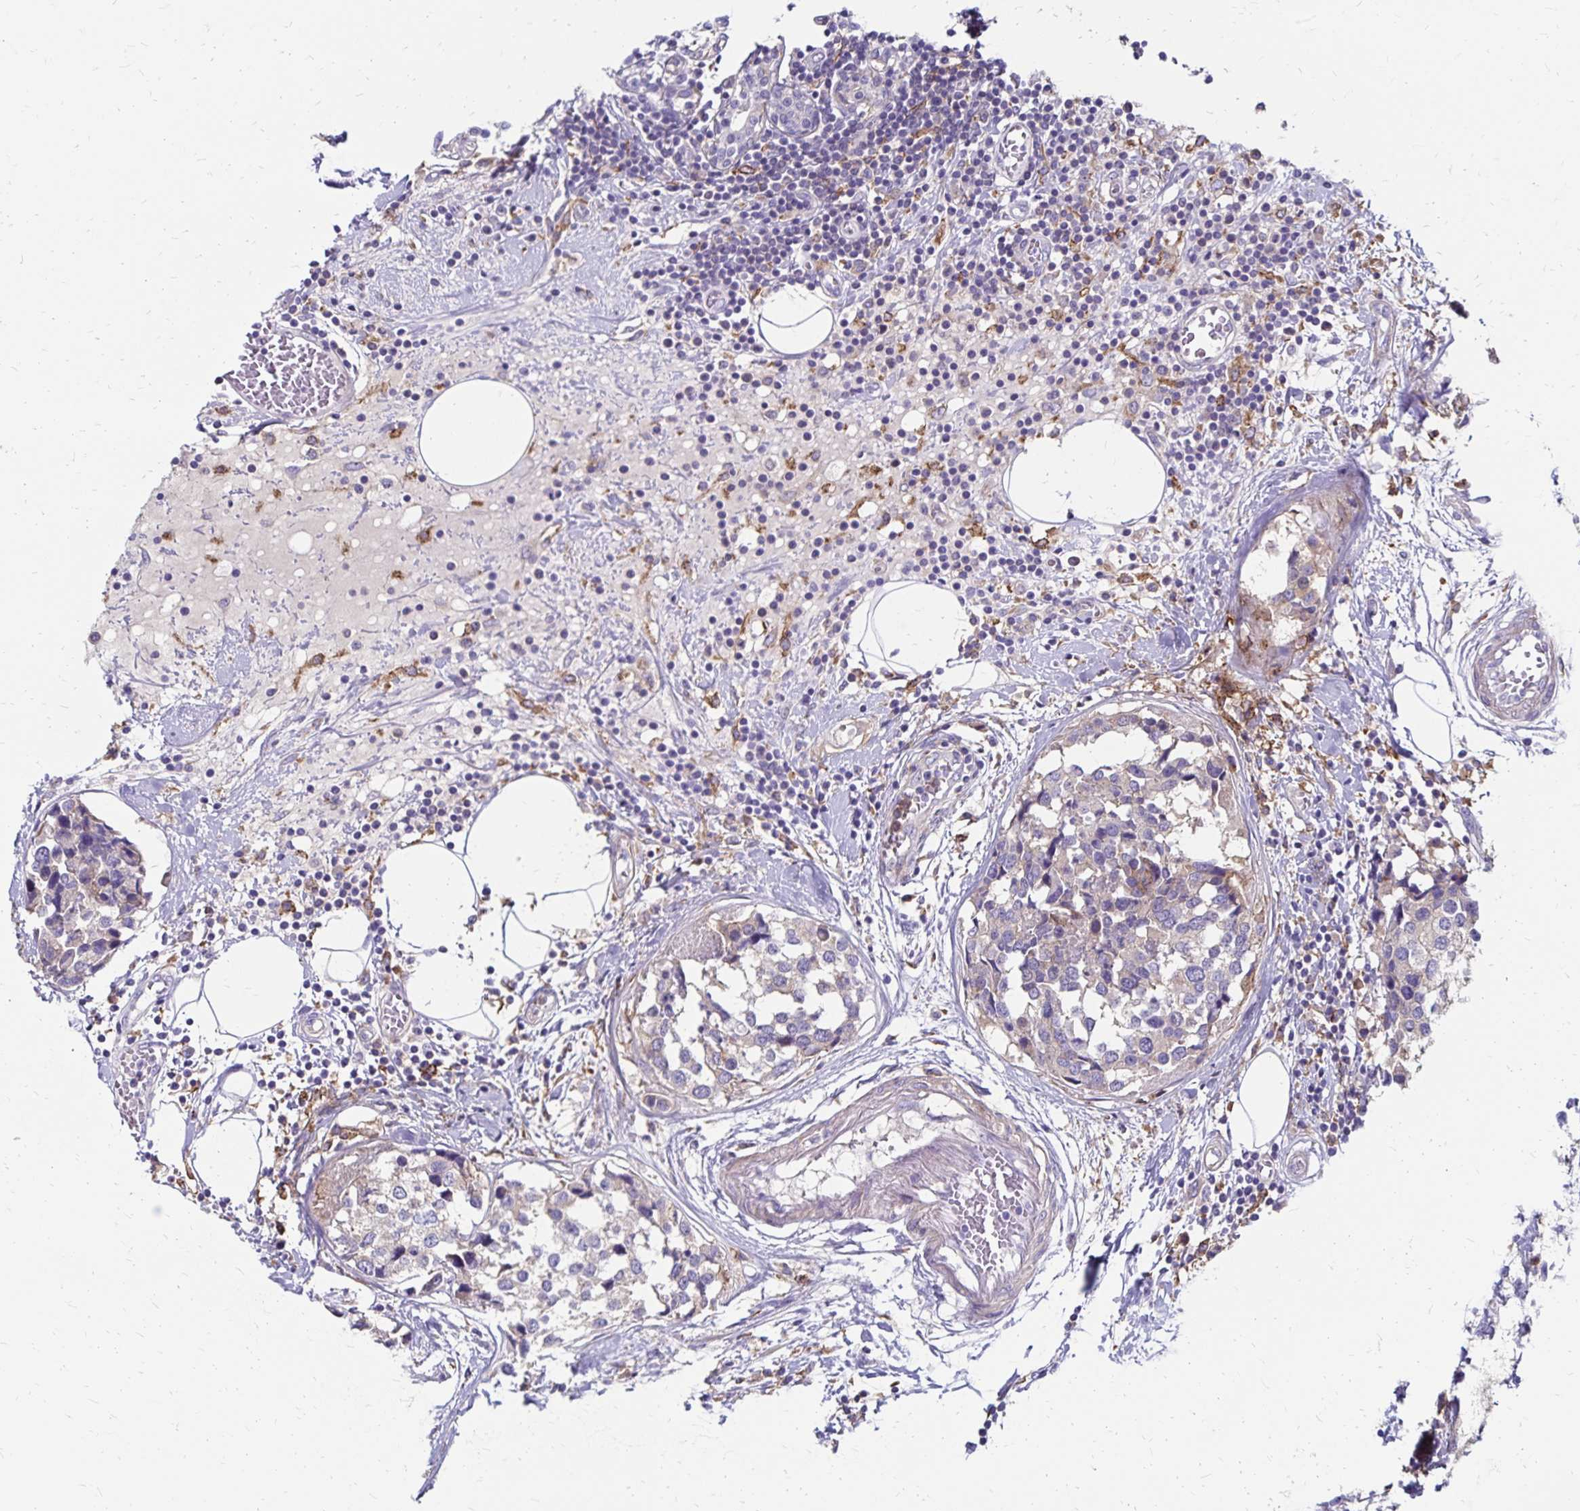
{"staining": {"intensity": "weak", "quantity": "25%-75%", "location": "cytoplasmic/membranous"}, "tissue": "breast cancer", "cell_type": "Tumor cells", "image_type": "cancer", "snomed": [{"axis": "morphology", "description": "Lobular carcinoma"}, {"axis": "topography", "description": "Breast"}], "caption": "An IHC micrograph of neoplastic tissue is shown. Protein staining in brown labels weak cytoplasmic/membranous positivity in breast lobular carcinoma within tumor cells.", "gene": "TNS3", "patient": {"sex": "female", "age": 59}}